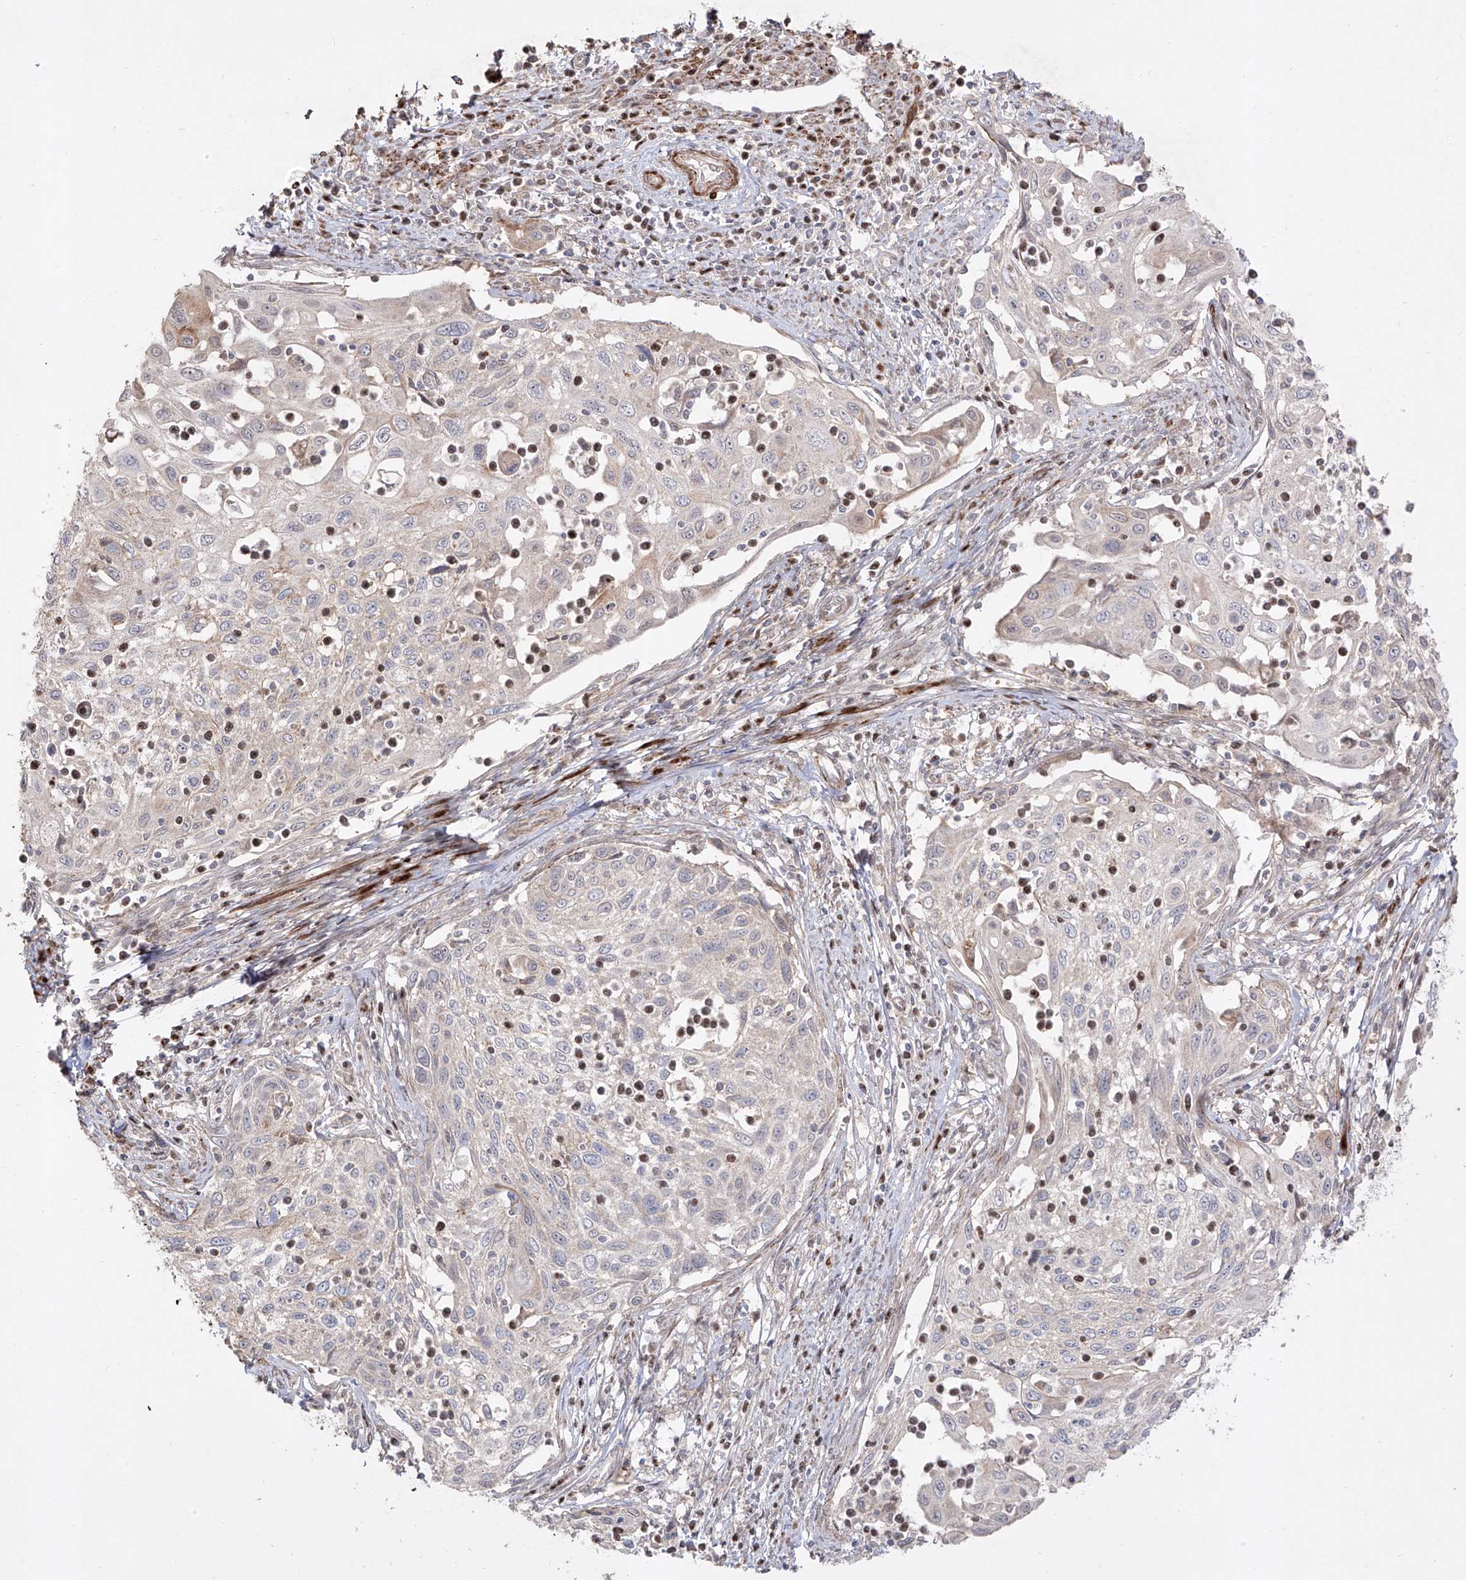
{"staining": {"intensity": "negative", "quantity": "none", "location": "none"}, "tissue": "cervical cancer", "cell_type": "Tumor cells", "image_type": "cancer", "snomed": [{"axis": "morphology", "description": "Squamous cell carcinoma, NOS"}, {"axis": "topography", "description": "Cervix"}], "caption": "High power microscopy histopathology image of an IHC photomicrograph of cervical cancer, revealing no significant expression in tumor cells.", "gene": "KDM1B", "patient": {"sex": "female", "age": 70}}